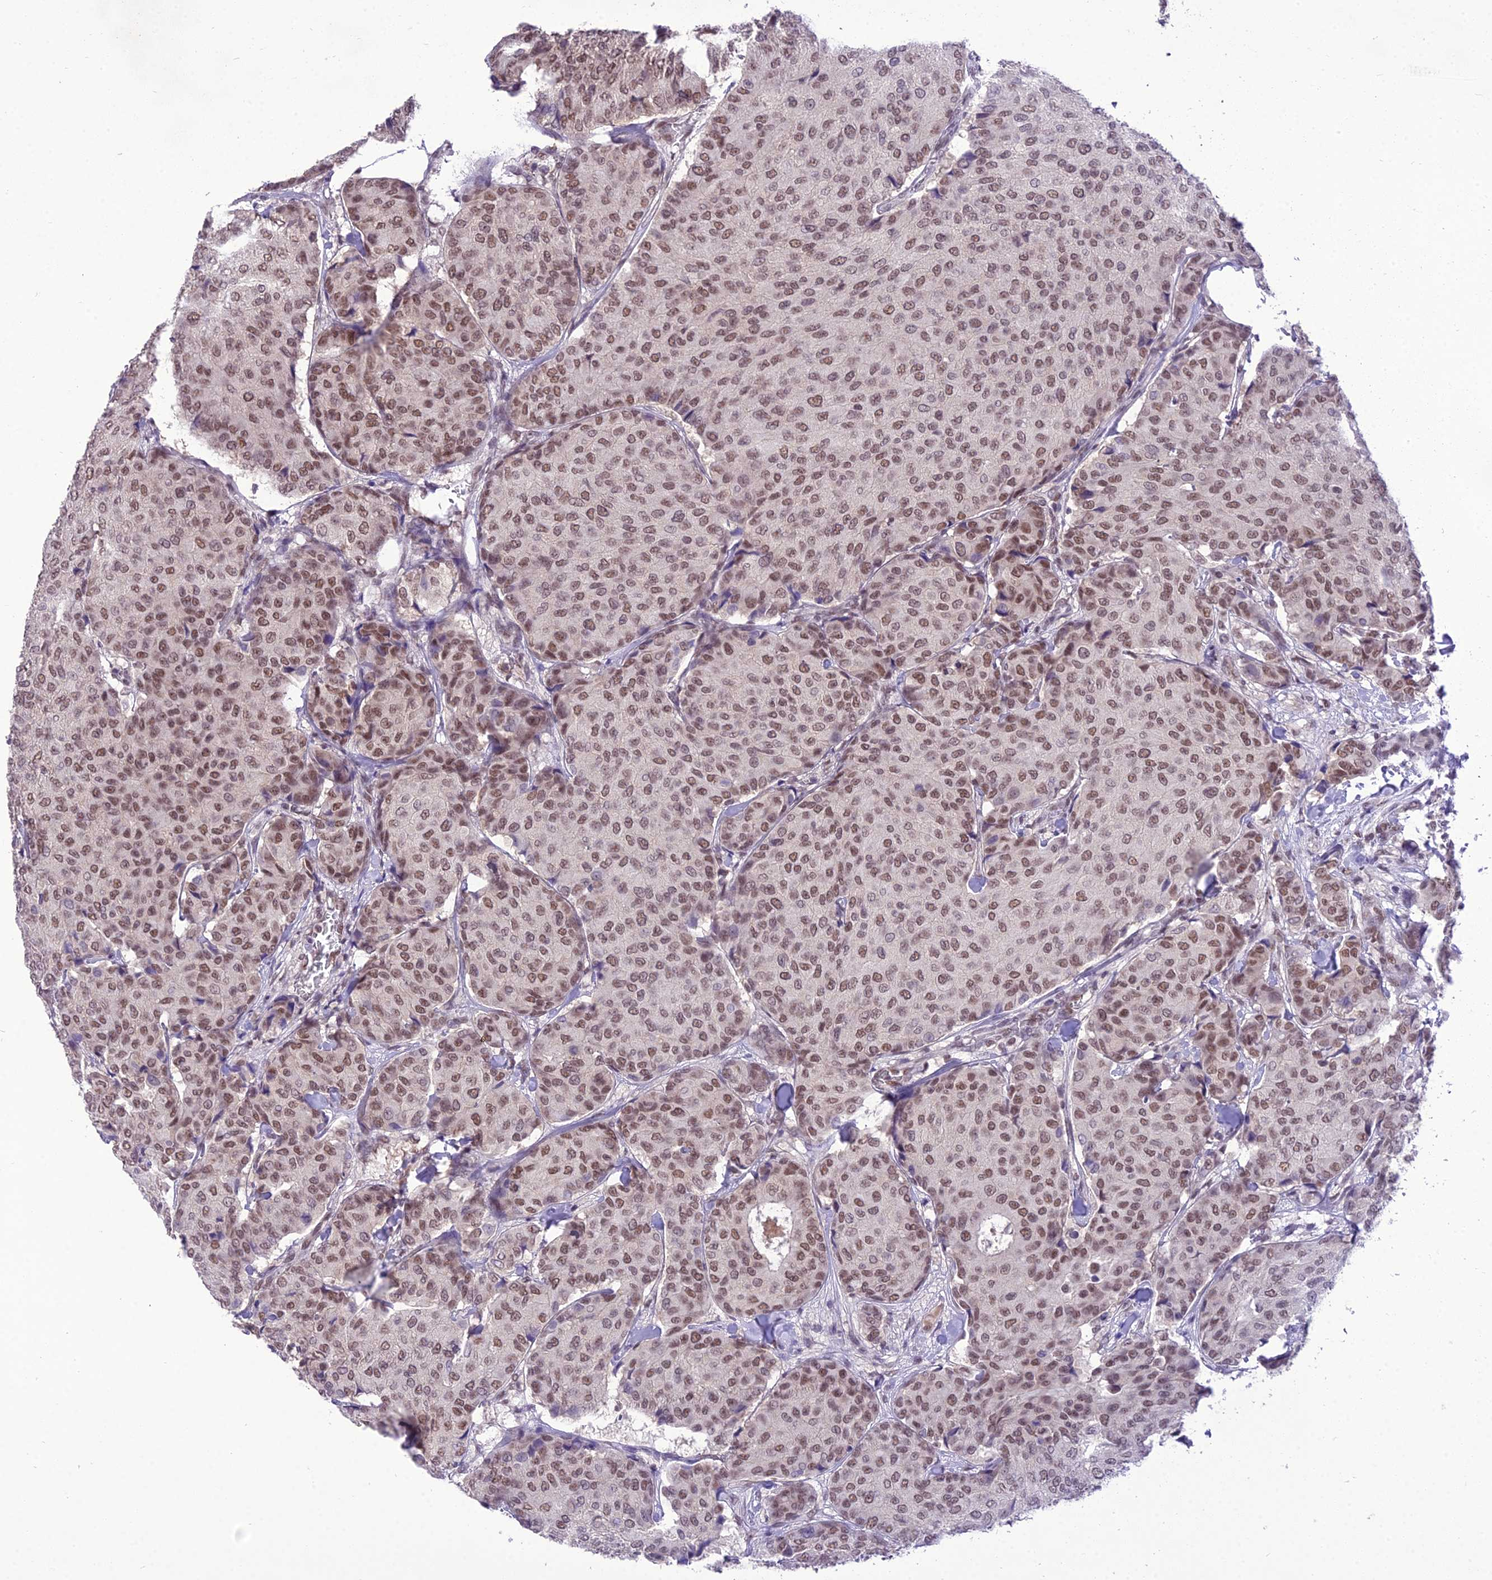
{"staining": {"intensity": "moderate", "quantity": ">75%", "location": "nuclear"}, "tissue": "breast cancer", "cell_type": "Tumor cells", "image_type": "cancer", "snomed": [{"axis": "morphology", "description": "Duct carcinoma"}, {"axis": "topography", "description": "Breast"}], "caption": "The immunohistochemical stain shows moderate nuclear staining in tumor cells of intraductal carcinoma (breast) tissue. Nuclei are stained in blue.", "gene": "SH3RF3", "patient": {"sex": "female", "age": 75}}